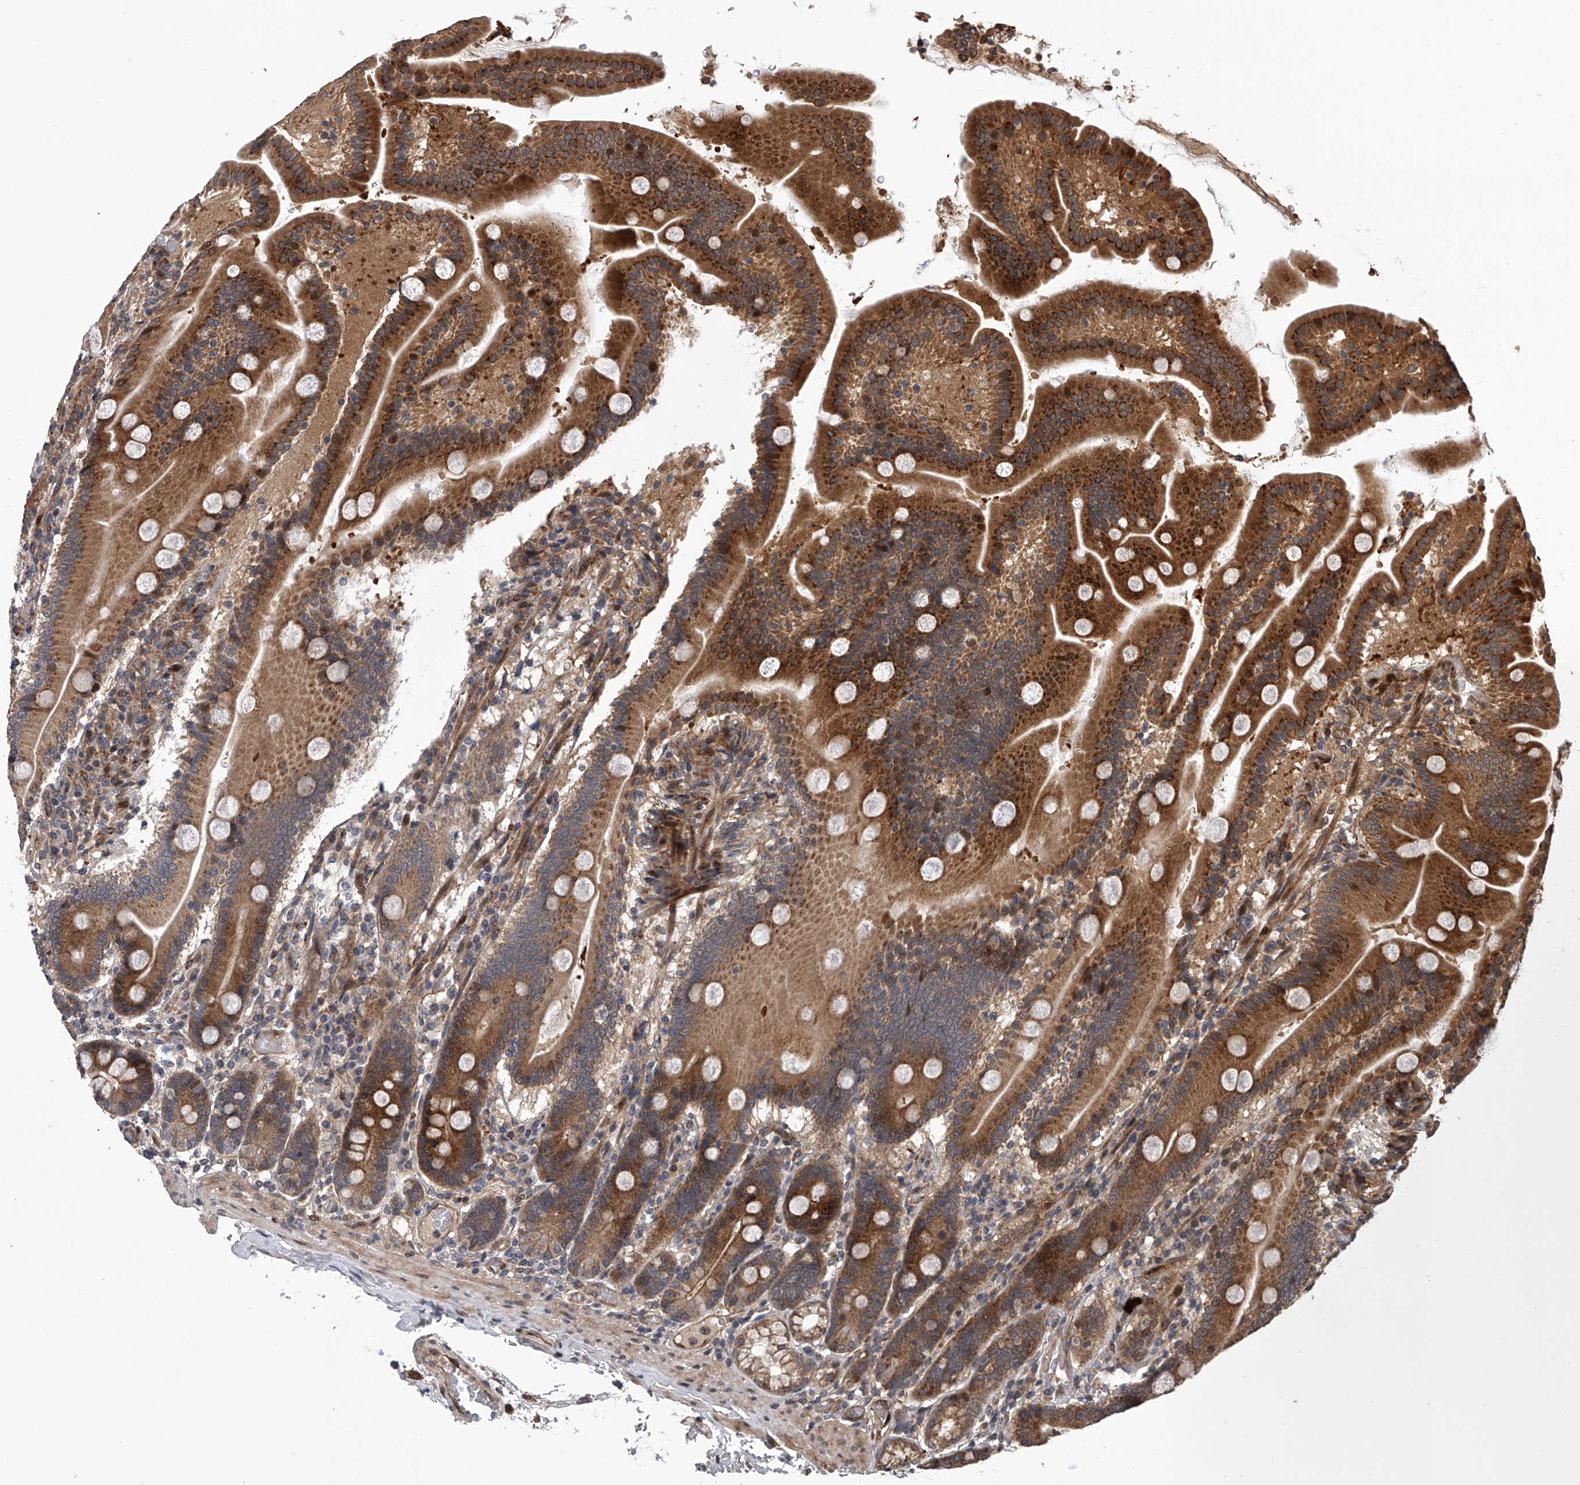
{"staining": {"intensity": "strong", "quantity": ">75%", "location": "cytoplasmic/membranous"}, "tissue": "duodenum", "cell_type": "Glandular cells", "image_type": "normal", "snomed": [{"axis": "morphology", "description": "Normal tissue, NOS"}, {"axis": "topography", "description": "Duodenum"}], "caption": "A photomicrograph of human duodenum stained for a protein displays strong cytoplasmic/membranous brown staining in glandular cells. The protein of interest is shown in brown color, while the nuclei are stained blue.", "gene": "MAP3K11", "patient": {"sex": "male", "age": 55}}